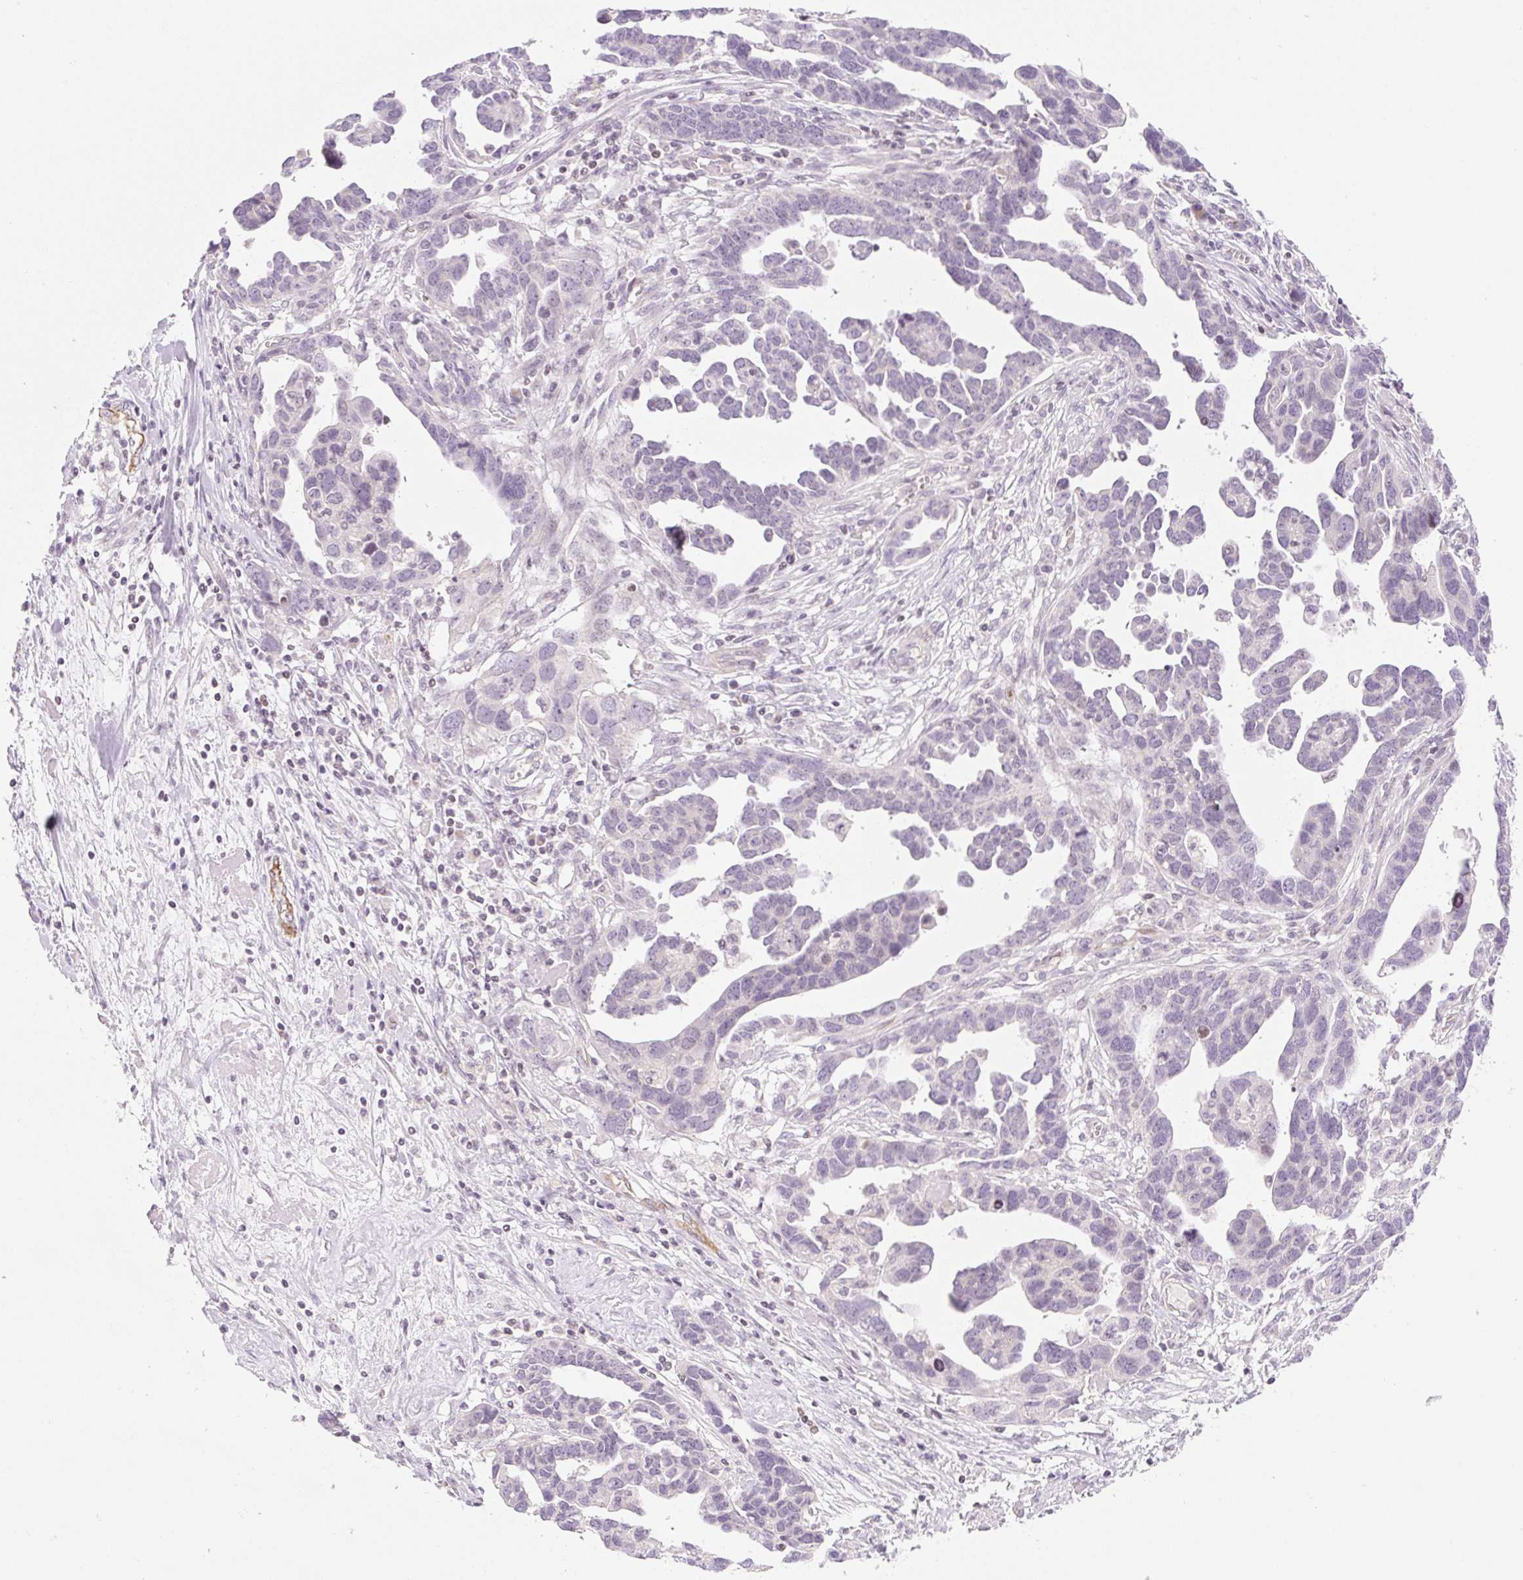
{"staining": {"intensity": "negative", "quantity": "none", "location": "none"}, "tissue": "ovarian cancer", "cell_type": "Tumor cells", "image_type": "cancer", "snomed": [{"axis": "morphology", "description": "Cystadenocarcinoma, serous, NOS"}, {"axis": "topography", "description": "Ovary"}], "caption": "DAB immunohistochemical staining of human serous cystadenocarcinoma (ovarian) exhibits no significant expression in tumor cells.", "gene": "CASKIN1", "patient": {"sex": "female", "age": 54}}